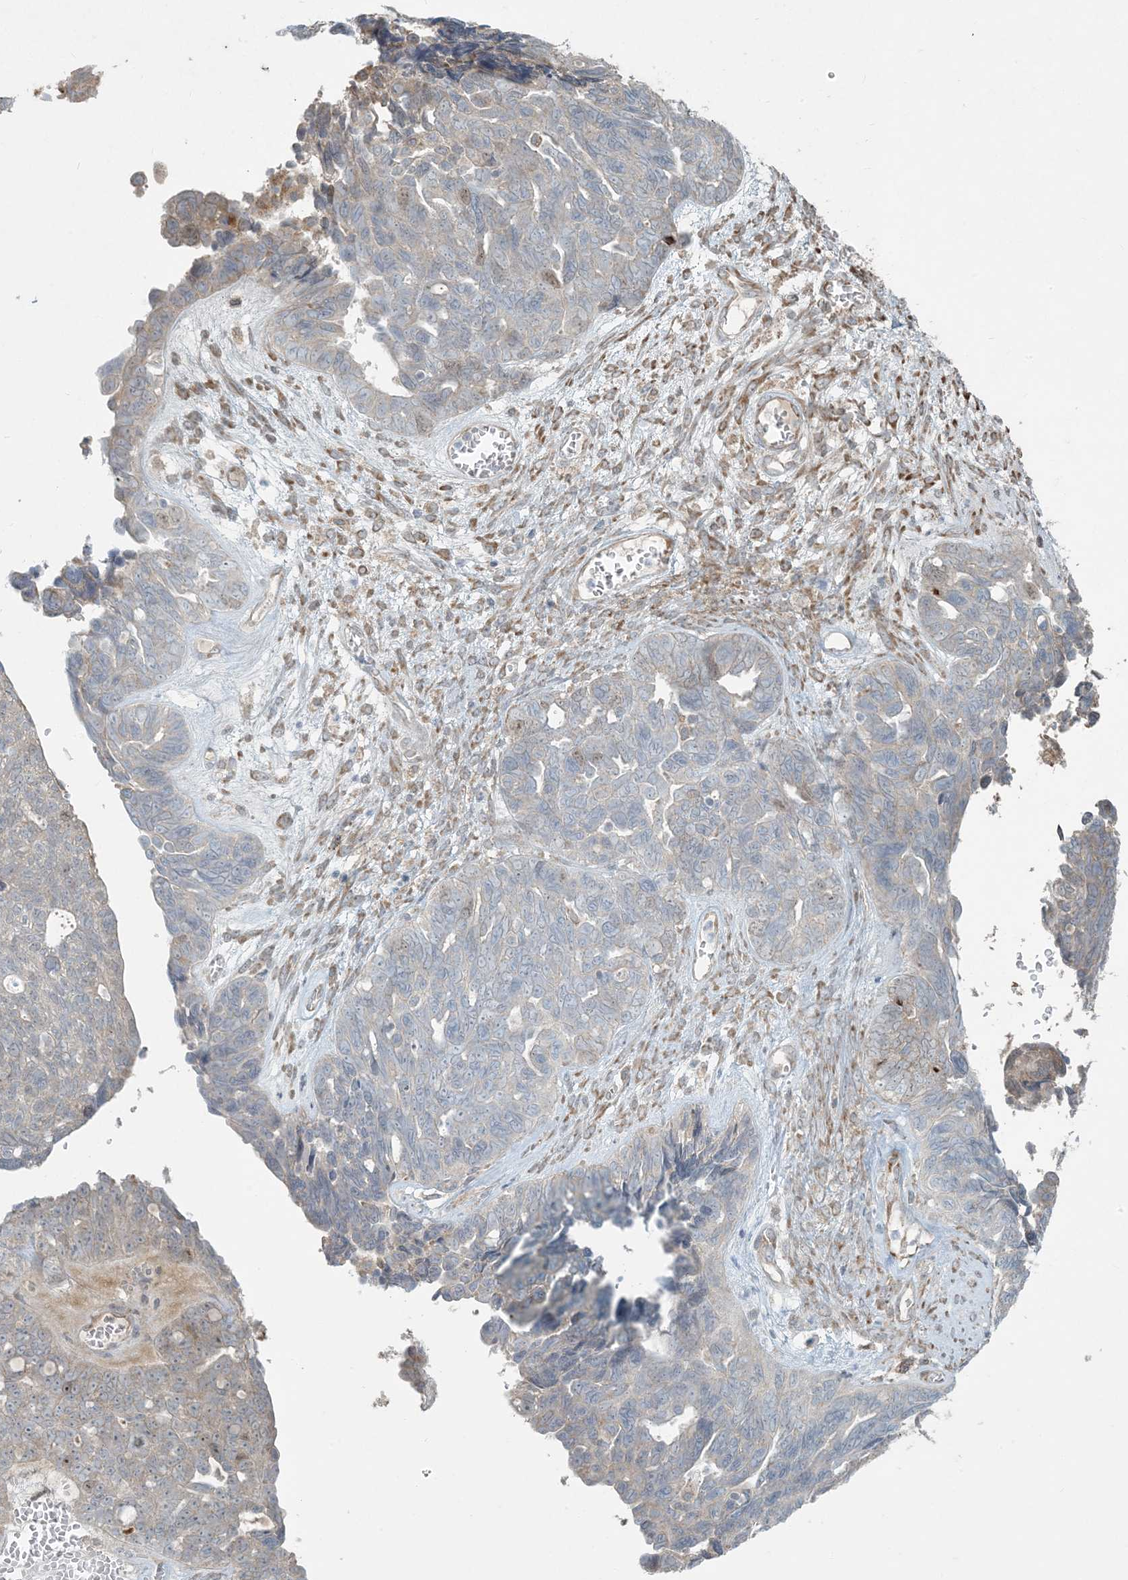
{"staining": {"intensity": "weak", "quantity": "<25%", "location": "cytoplasmic/membranous,nuclear"}, "tissue": "ovarian cancer", "cell_type": "Tumor cells", "image_type": "cancer", "snomed": [{"axis": "morphology", "description": "Cystadenocarcinoma, serous, NOS"}, {"axis": "topography", "description": "Ovary"}], "caption": "A micrograph of human ovarian cancer is negative for staining in tumor cells.", "gene": "HACL1", "patient": {"sex": "female", "age": 79}}